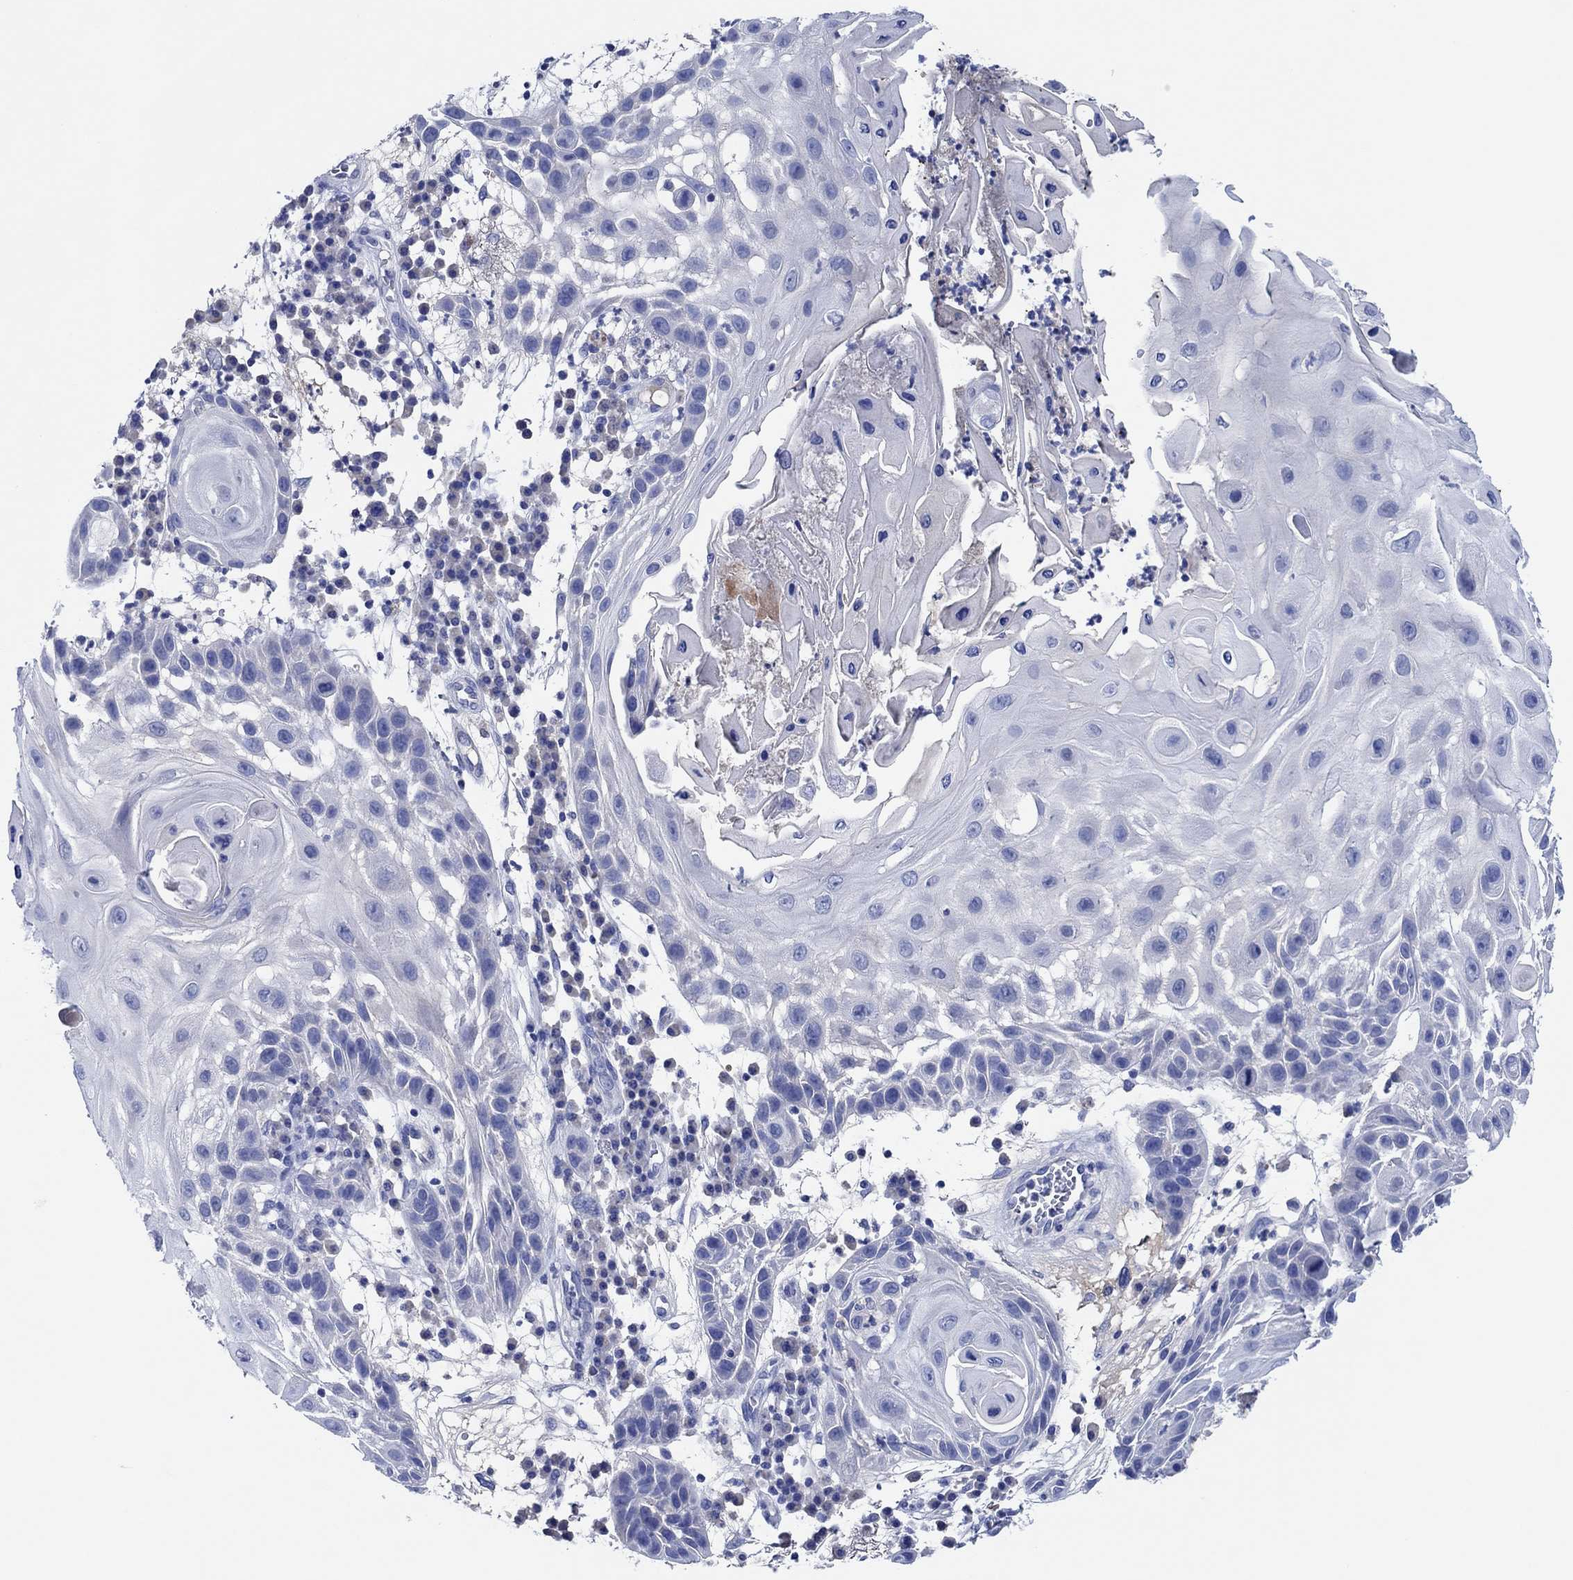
{"staining": {"intensity": "negative", "quantity": "none", "location": "none"}, "tissue": "skin cancer", "cell_type": "Tumor cells", "image_type": "cancer", "snomed": [{"axis": "morphology", "description": "Normal tissue, NOS"}, {"axis": "morphology", "description": "Squamous cell carcinoma, NOS"}, {"axis": "topography", "description": "Skin"}], "caption": "Protein analysis of squamous cell carcinoma (skin) shows no significant expression in tumor cells. (DAB IHC with hematoxylin counter stain).", "gene": "CPNE6", "patient": {"sex": "male", "age": 79}}